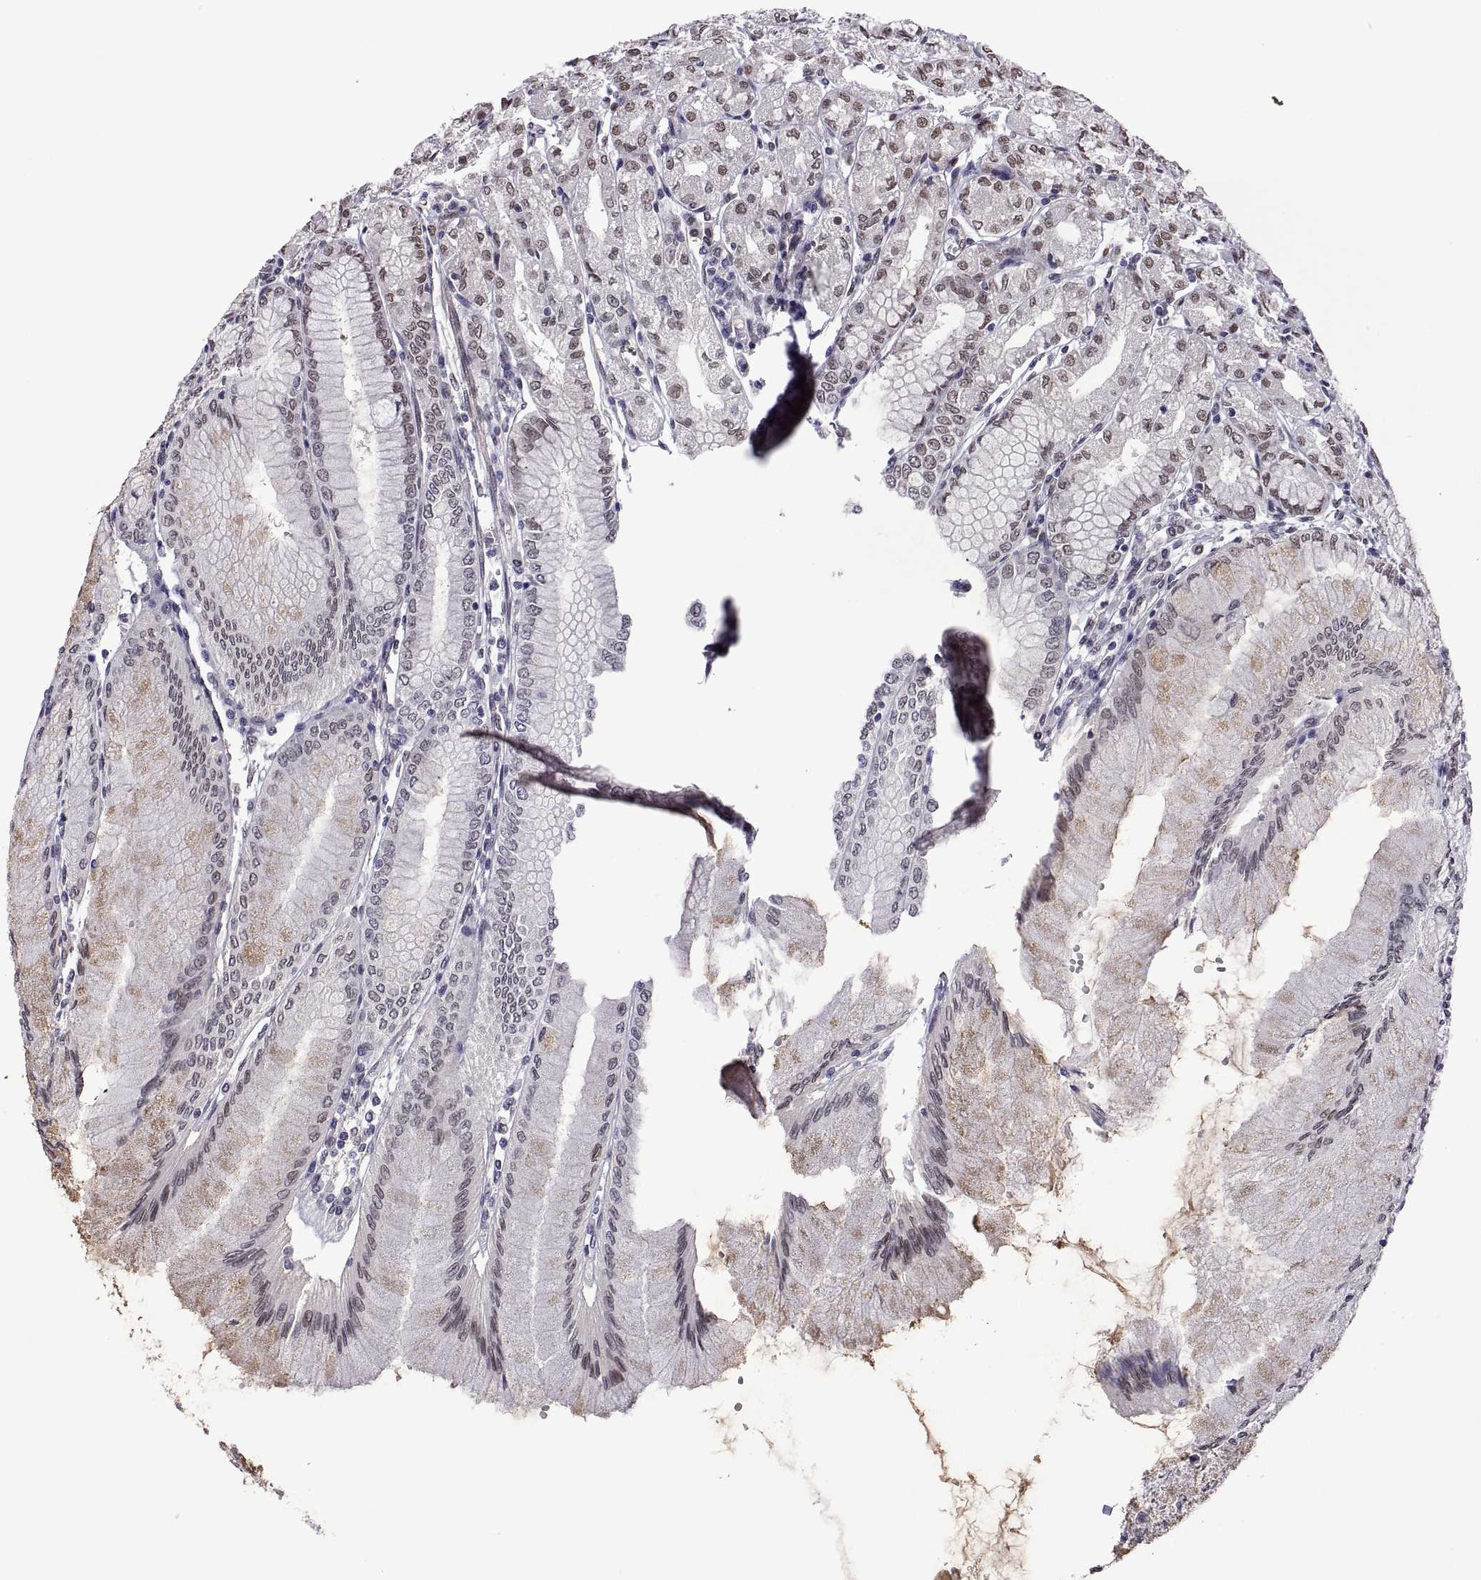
{"staining": {"intensity": "moderate", "quantity": "25%-75%", "location": "nuclear"}, "tissue": "stomach", "cell_type": "Glandular cells", "image_type": "normal", "snomed": [{"axis": "morphology", "description": "Normal tissue, NOS"}, {"axis": "topography", "description": "Skeletal muscle"}, {"axis": "topography", "description": "Stomach"}], "caption": "A brown stain labels moderate nuclear positivity of a protein in glandular cells of benign stomach. (DAB IHC, brown staining for protein, blue staining for nuclei).", "gene": "NR4A1", "patient": {"sex": "female", "age": 57}}